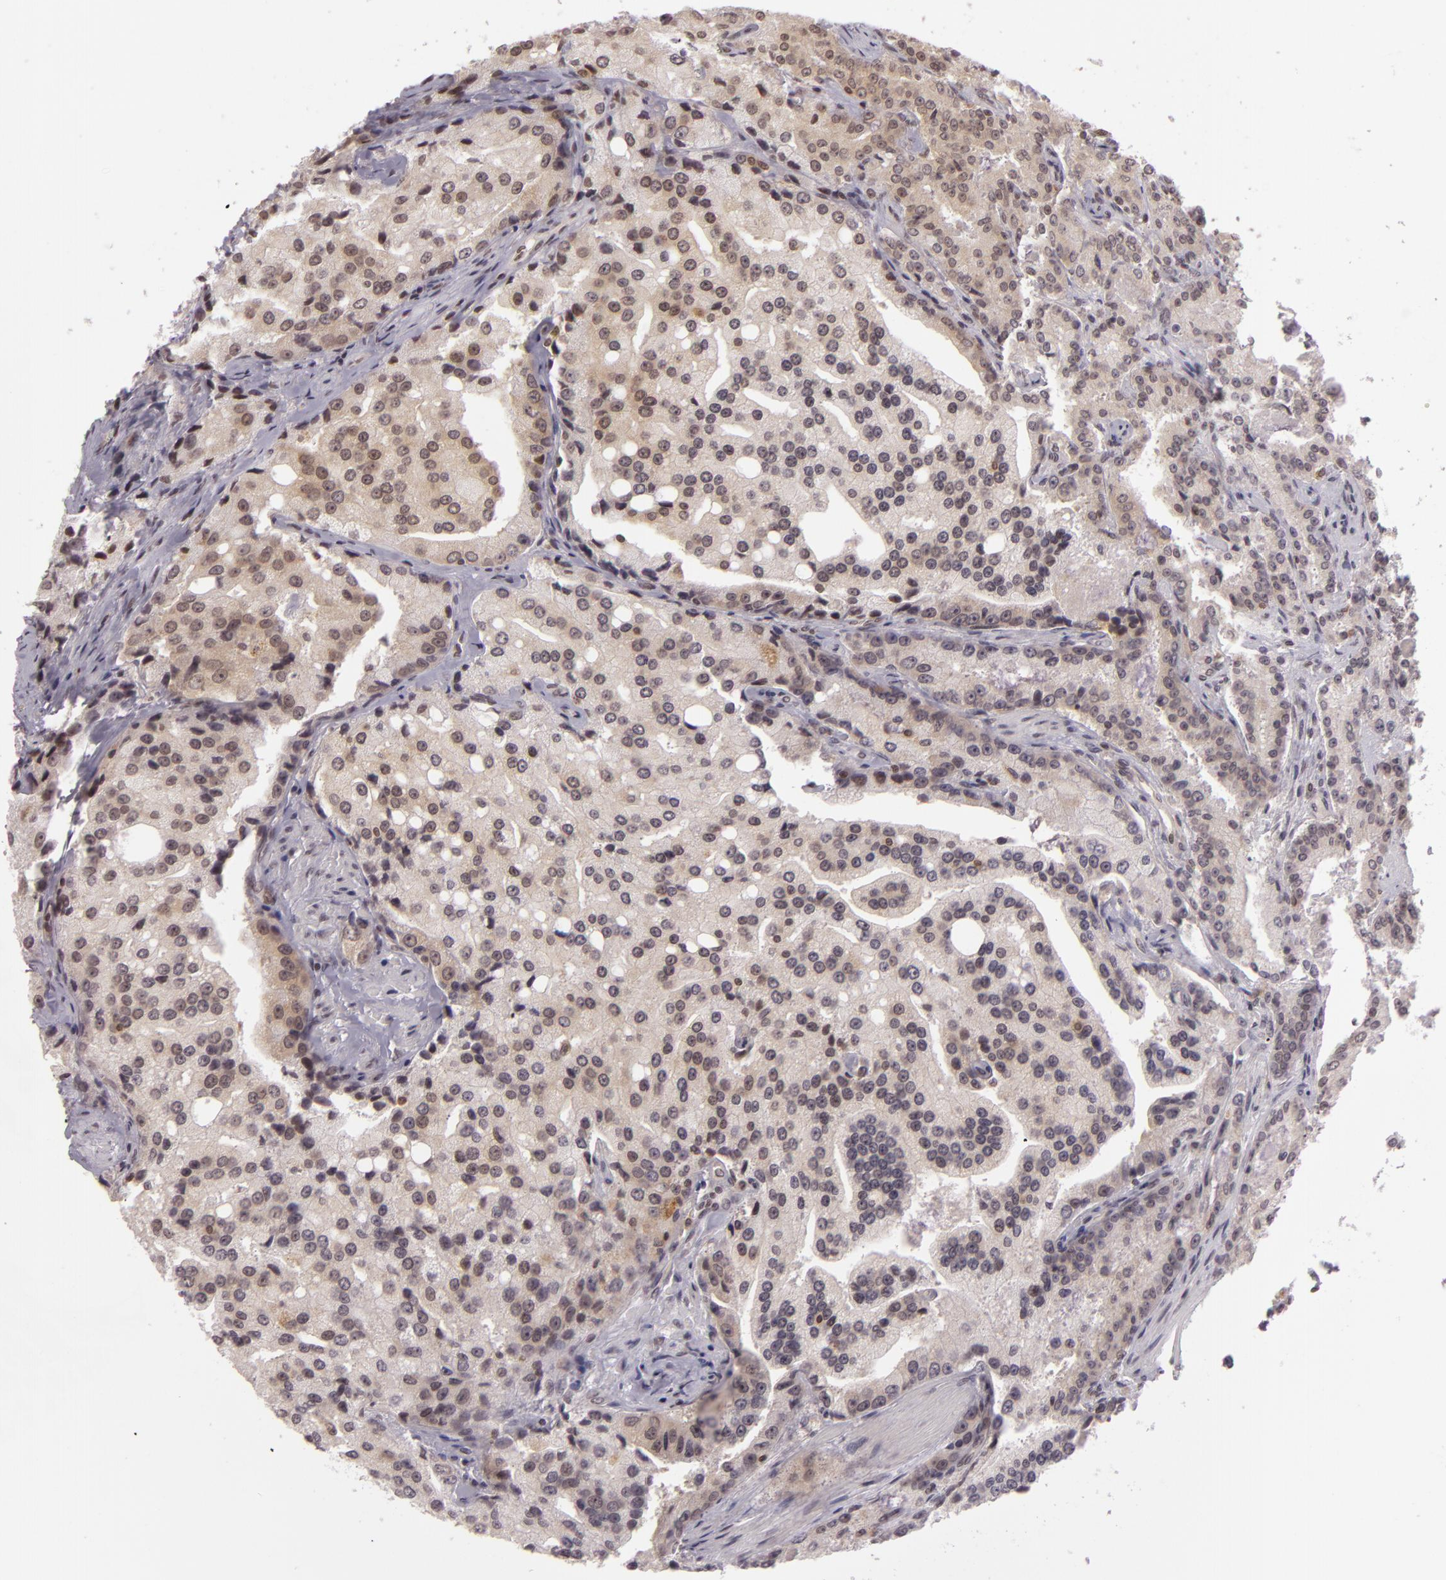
{"staining": {"intensity": "weak", "quantity": "25%-75%", "location": "cytoplasmic/membranous,nuclear"}, "tissue": "prostate cancer", "cell_type": "Tumor cells", "image_type": "cancer", "snomed": [{"axis": "morphology", "description": "Adenocarcinoma, Medium grade"}, {"axis": "topography", "description": "Prostate"}], "caption": "Immunohistochemistry (IHC) histopathology image of neoplastic tissue: human prostate cancer stained using IHC displays low levels of weak protein expression localized specifically in the cytoplasmic/membranous and nuclear of tumor cells, appearing as a cytoplasmic/membranous and nuclear brown color.", "gene": "ZFX", "patient": {"sex": "male", "age": 72}}